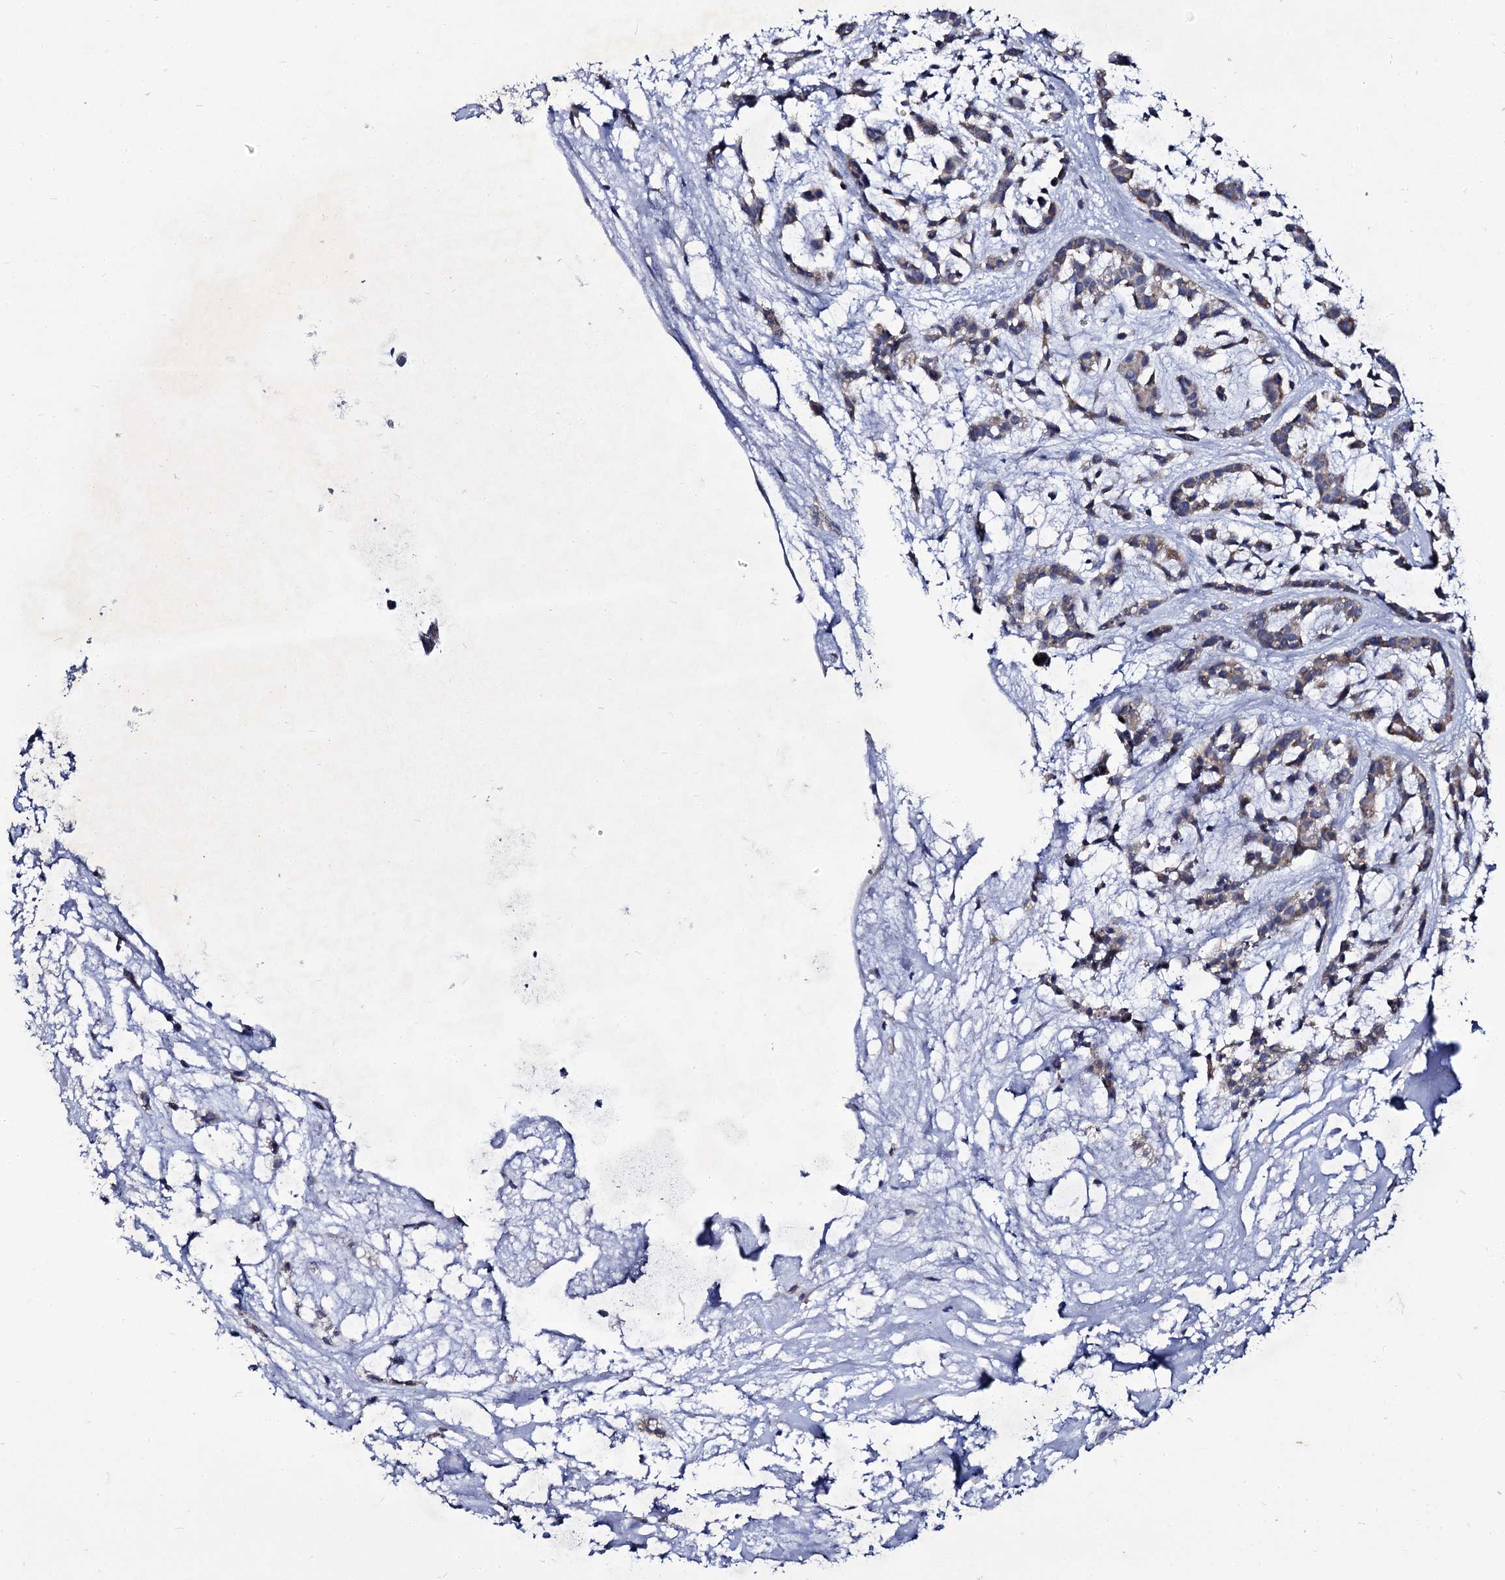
{"staining": {"intensity": "weak", "quantity": "25%-75%", "location": "cytoplasmic/membranous"}, "tissue": "head and neck cancer", "cell_type": "Tumor cells", "image_type": "cancer", "snomed": [{"axis": "morphology", "description": "Adenocarcinoma, NOS"}, {"axis": "morphology", "description": "Adenoma, NOS"}, {"axis": "topography", "description": "Head-Neck"}], "caption": "Head and neck cancer (adenocarcinoma) was stained to show a protein in brown. There is low levels of weak cytoplasmic/membranous positivity in about 25%-75% of tumor cells.", "gene": "PANX2", "patient": {"sex": "female", "age": 55}}